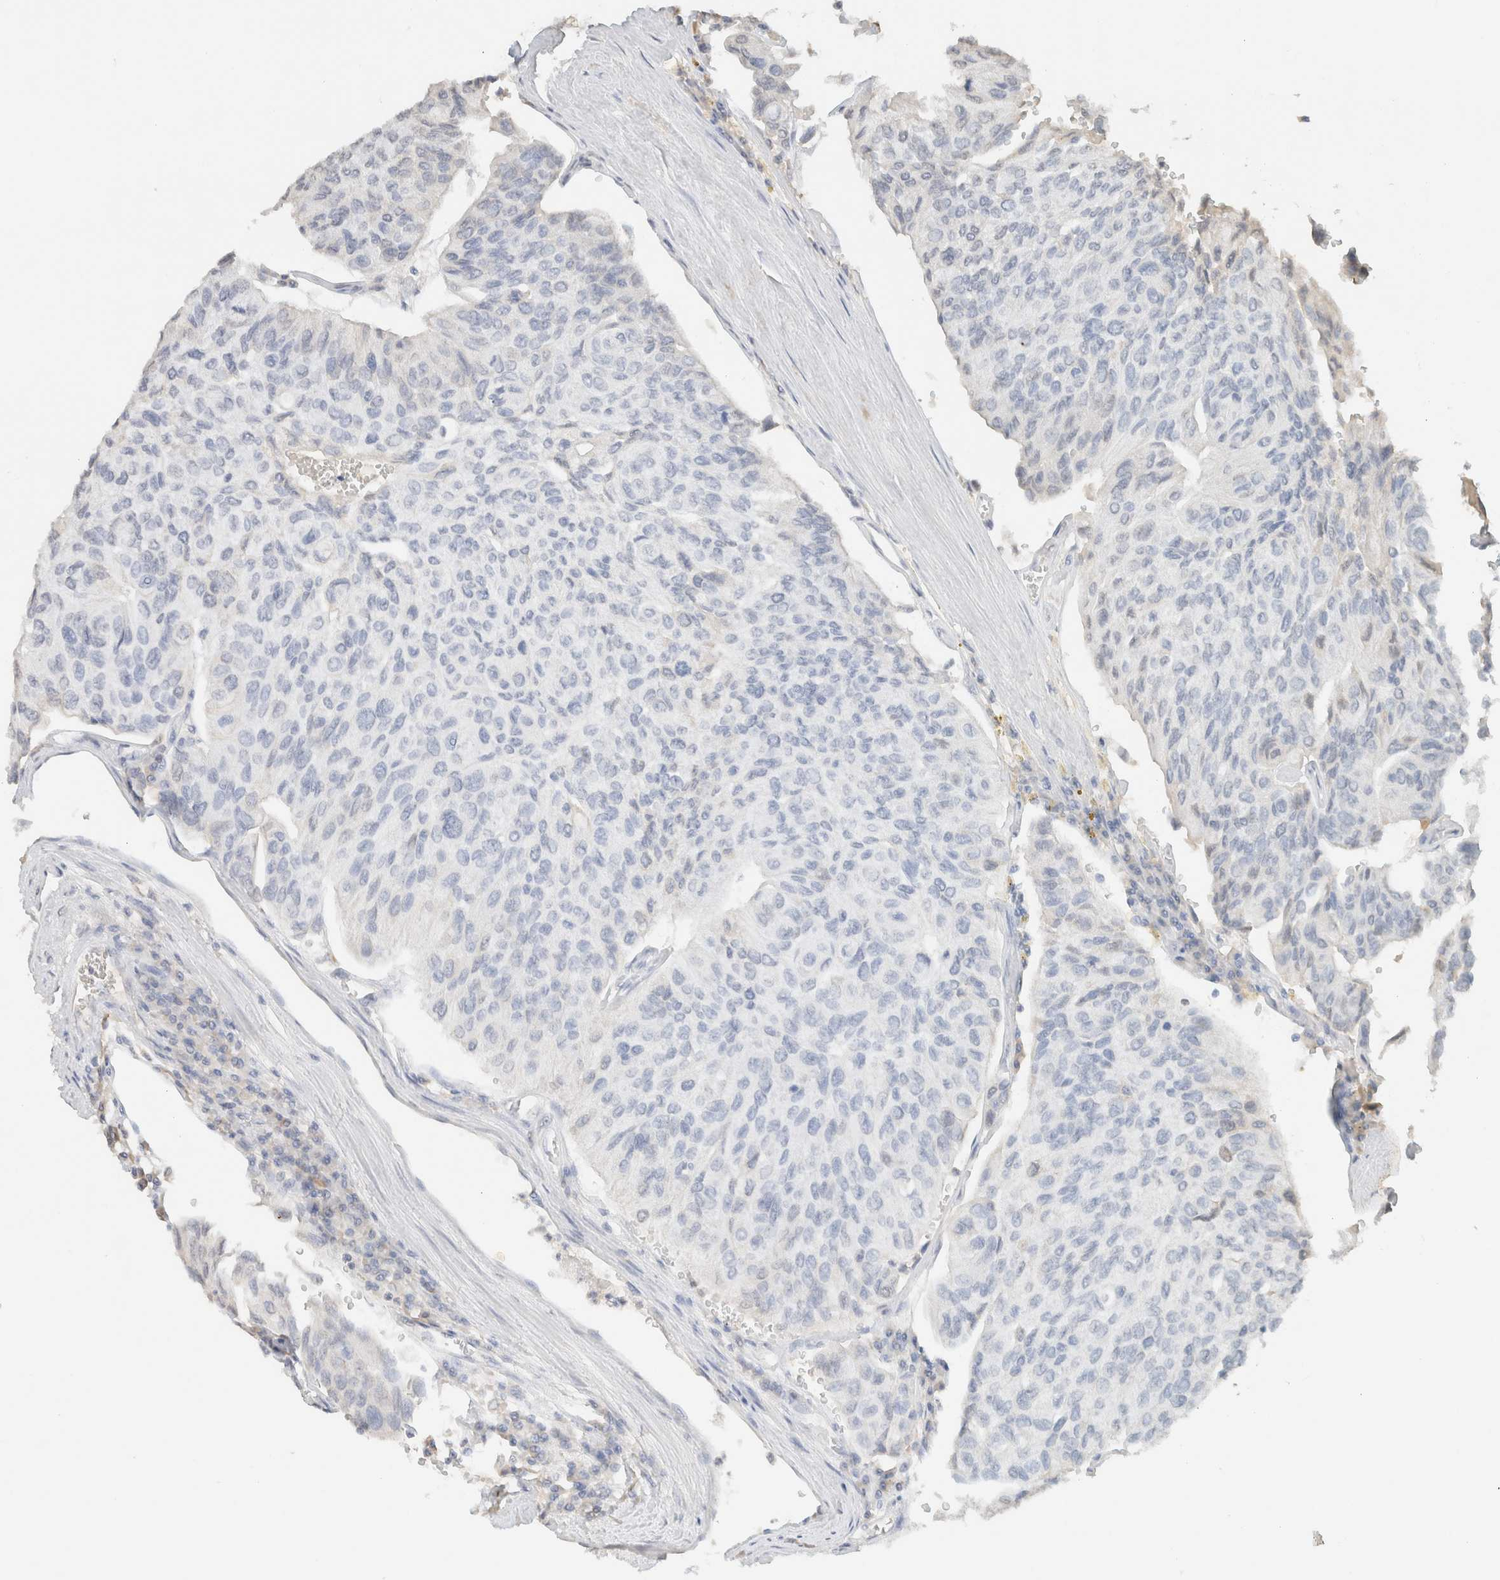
{"staining": {"intensity": "negative", "quantity": "none", "location": "none"}, "tissue": "urothelial cancer", "cell_type": "Tumor cells", "image_type": "cancer", "snomed": [{"axis": "morphology", "description": "Urothelial carcinoma, High grade"}, {"axis": "topography", "description": "Urinary bladder"}], "caption": "Histopathology image shows no protein staining in tumor cells of high-grade urothelial carcinoma tissue.", "gene": "CPA1", "patient": {"sex": "male", "age": 66}}